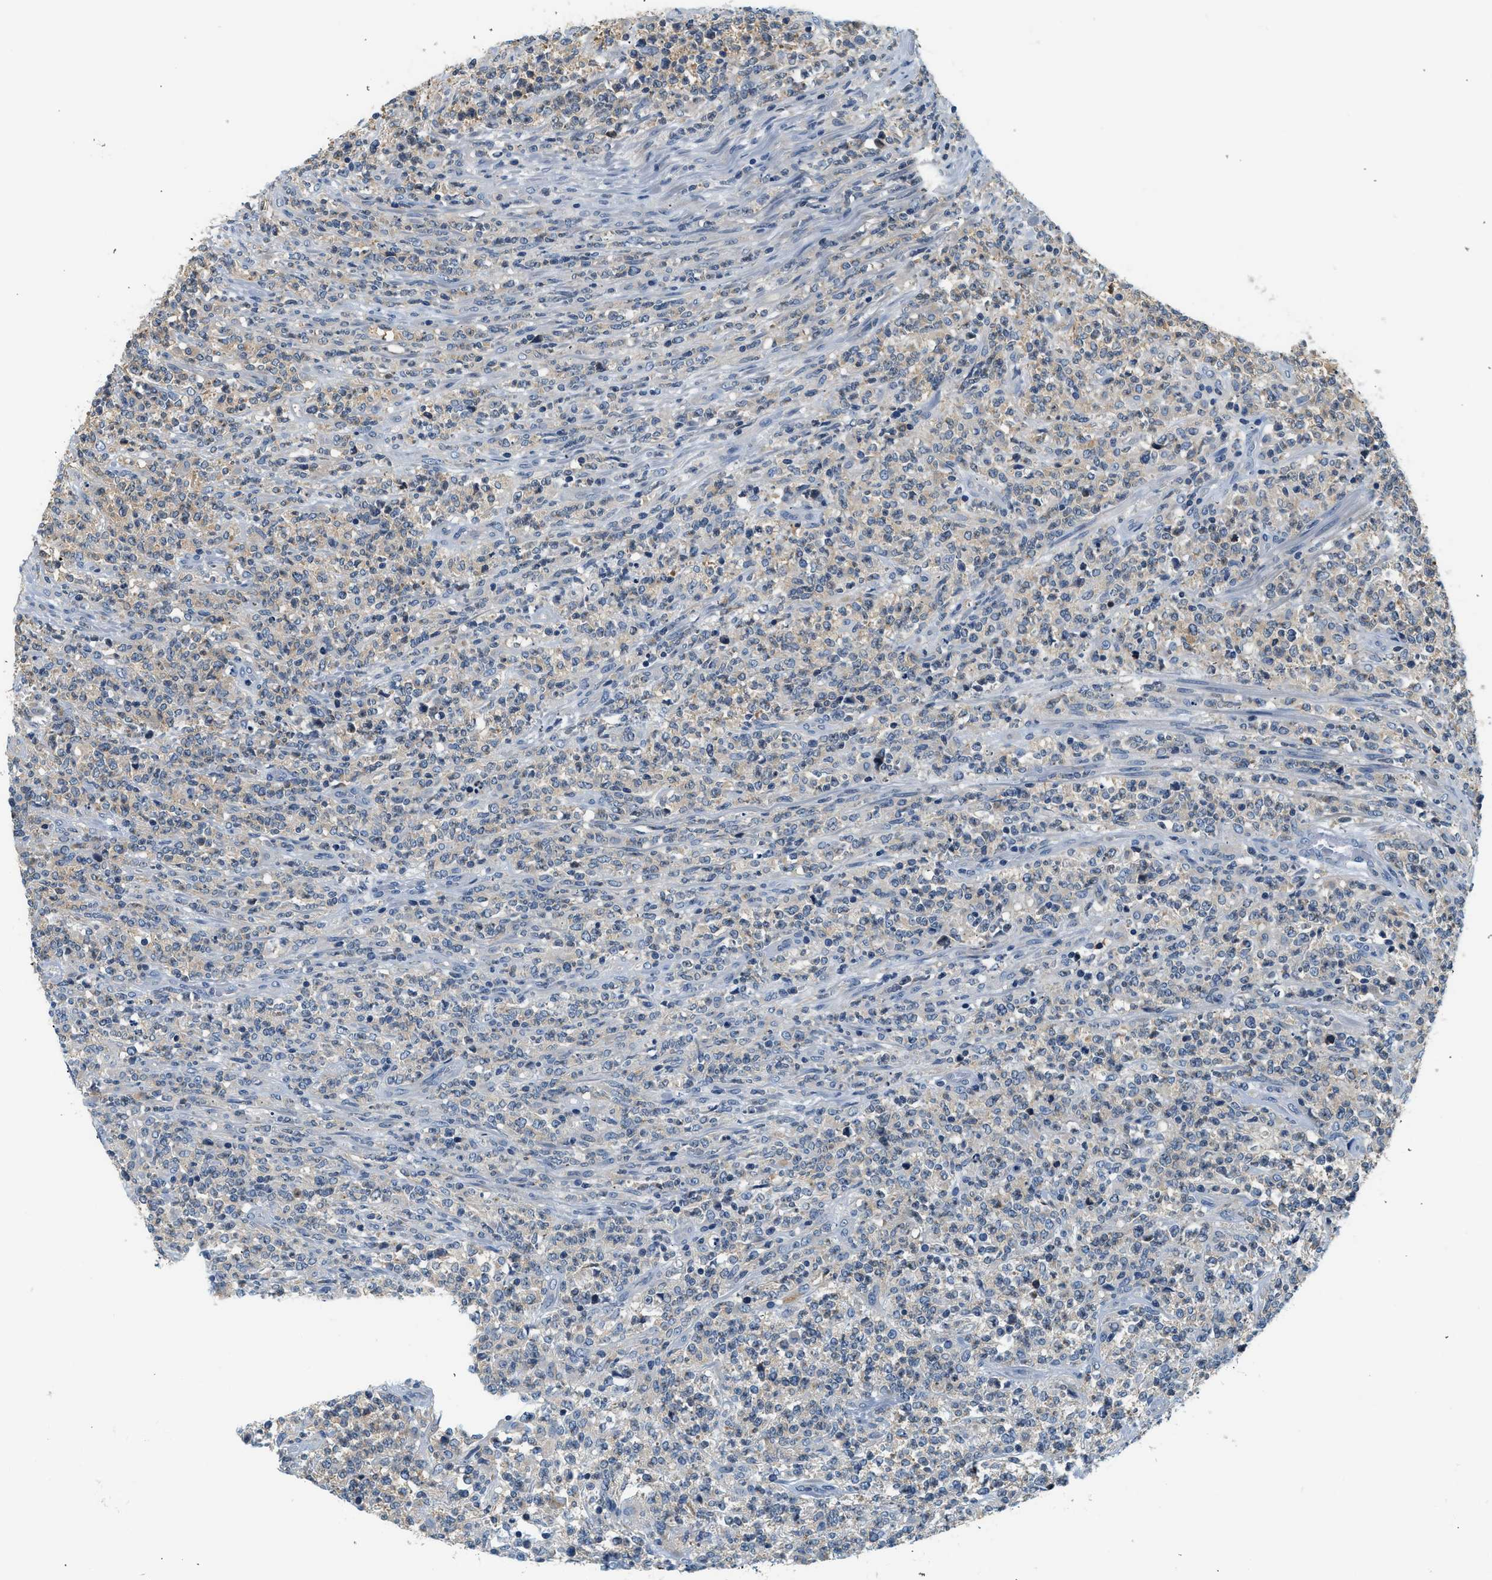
{"staining": {"intensity": "negative", "quantity": "none", "location": "none"}, "tissue": "lymphoma", "cell_type": "Tumor cells", "image_type": "cancer", "snomed": [{"axis": "morphology", "description": "Malignant lymphoma, non-Hodgkin's type, High grade"}, {"axis": "topography", "description": "Soft tissue"}], "caption": "DAB immunohistochemical staining of human malignant lymphoma, non-Hodgkin's type (high-grade) reveals no significant staining in tumor cells.", "gene": "SLC35E1", "patient": {"sex": "male", "age": 18}}